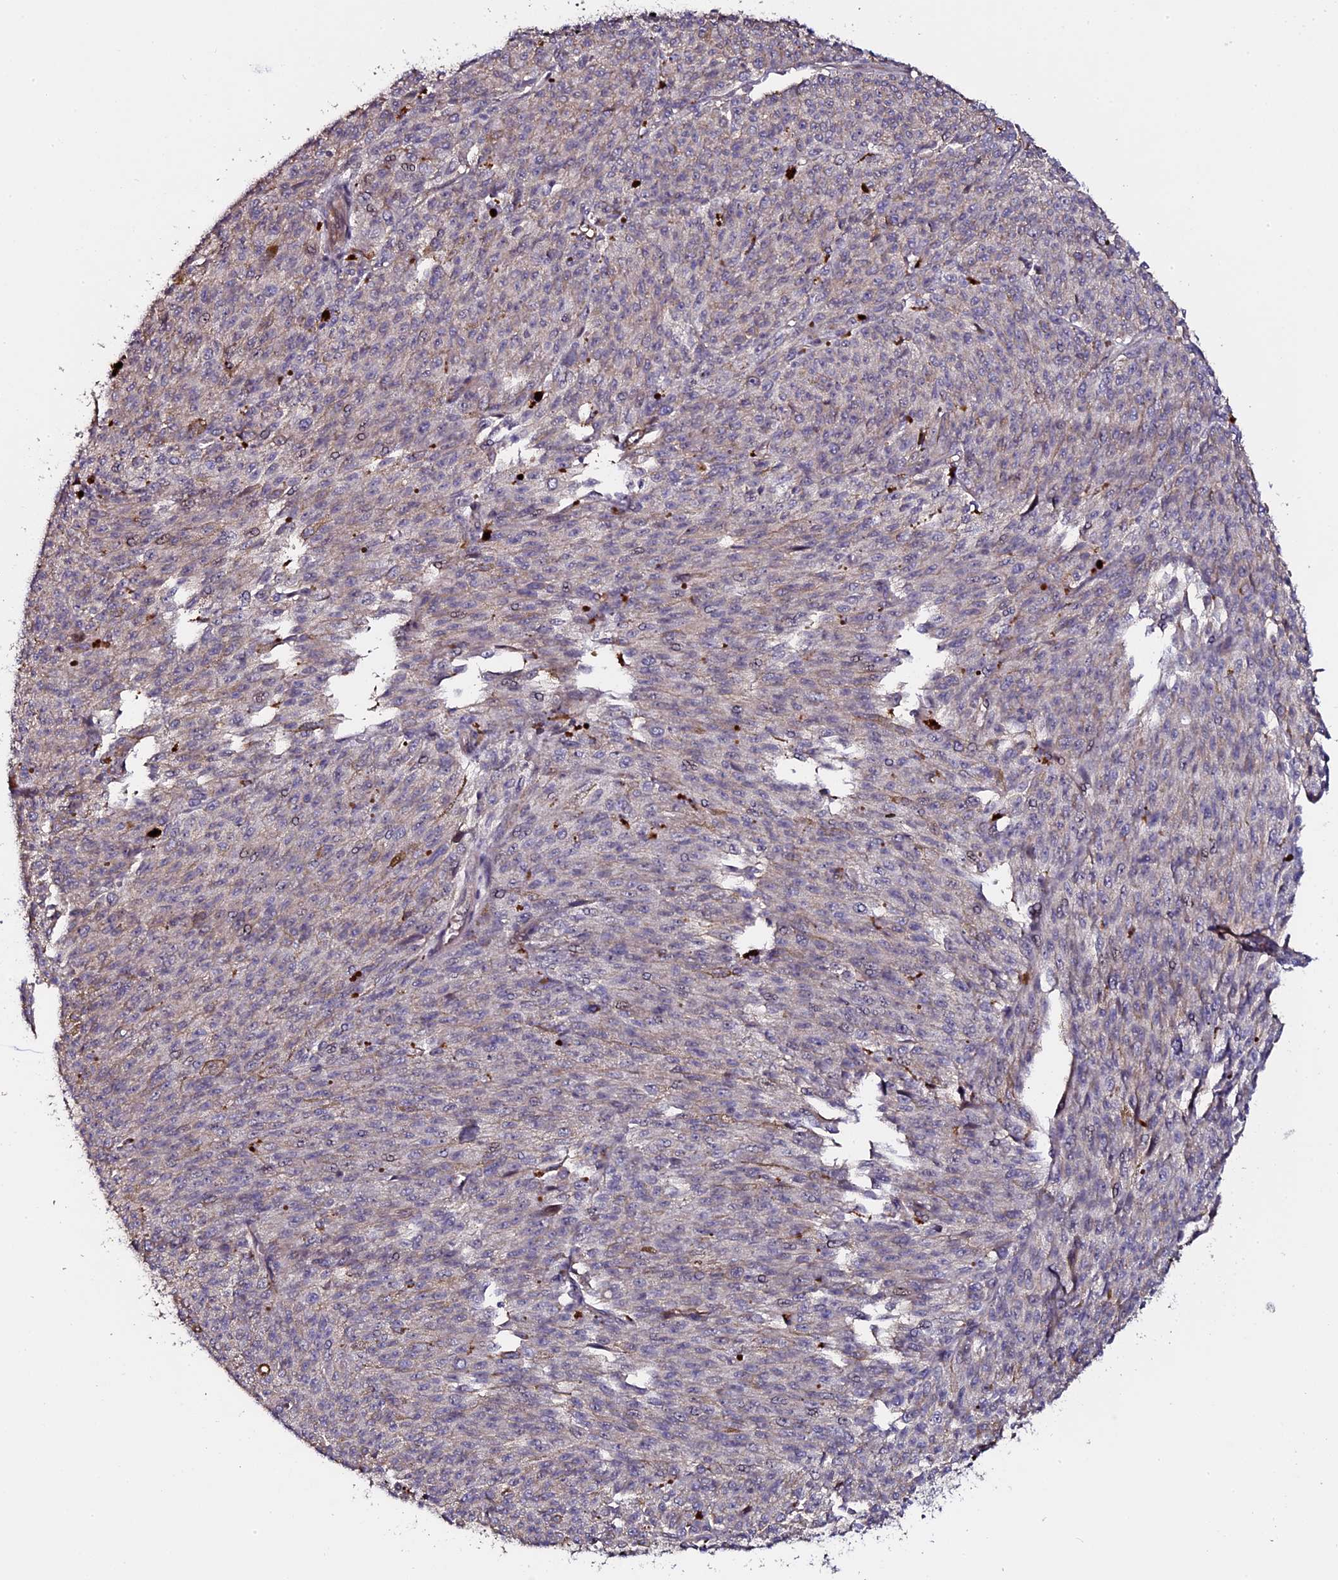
{"staining": {"intensity": "negative", "quantity": "none", "location": "none"}, "tissue": "melanoma", "cell_type": "Tumor cells", "image_type": "cancer", "snomed": [{"axis": "morphology", "description": "Malignant melanoma, NOS"}, {"axis": "topography", "description": "Skin"}], "caption": "This is an immunohistochemistry (IHC) photomicrograph of melanoma. There is no staining in tumor cells.", "gene": "LYG2", "patient": {"sex": "female", "age": 52}}